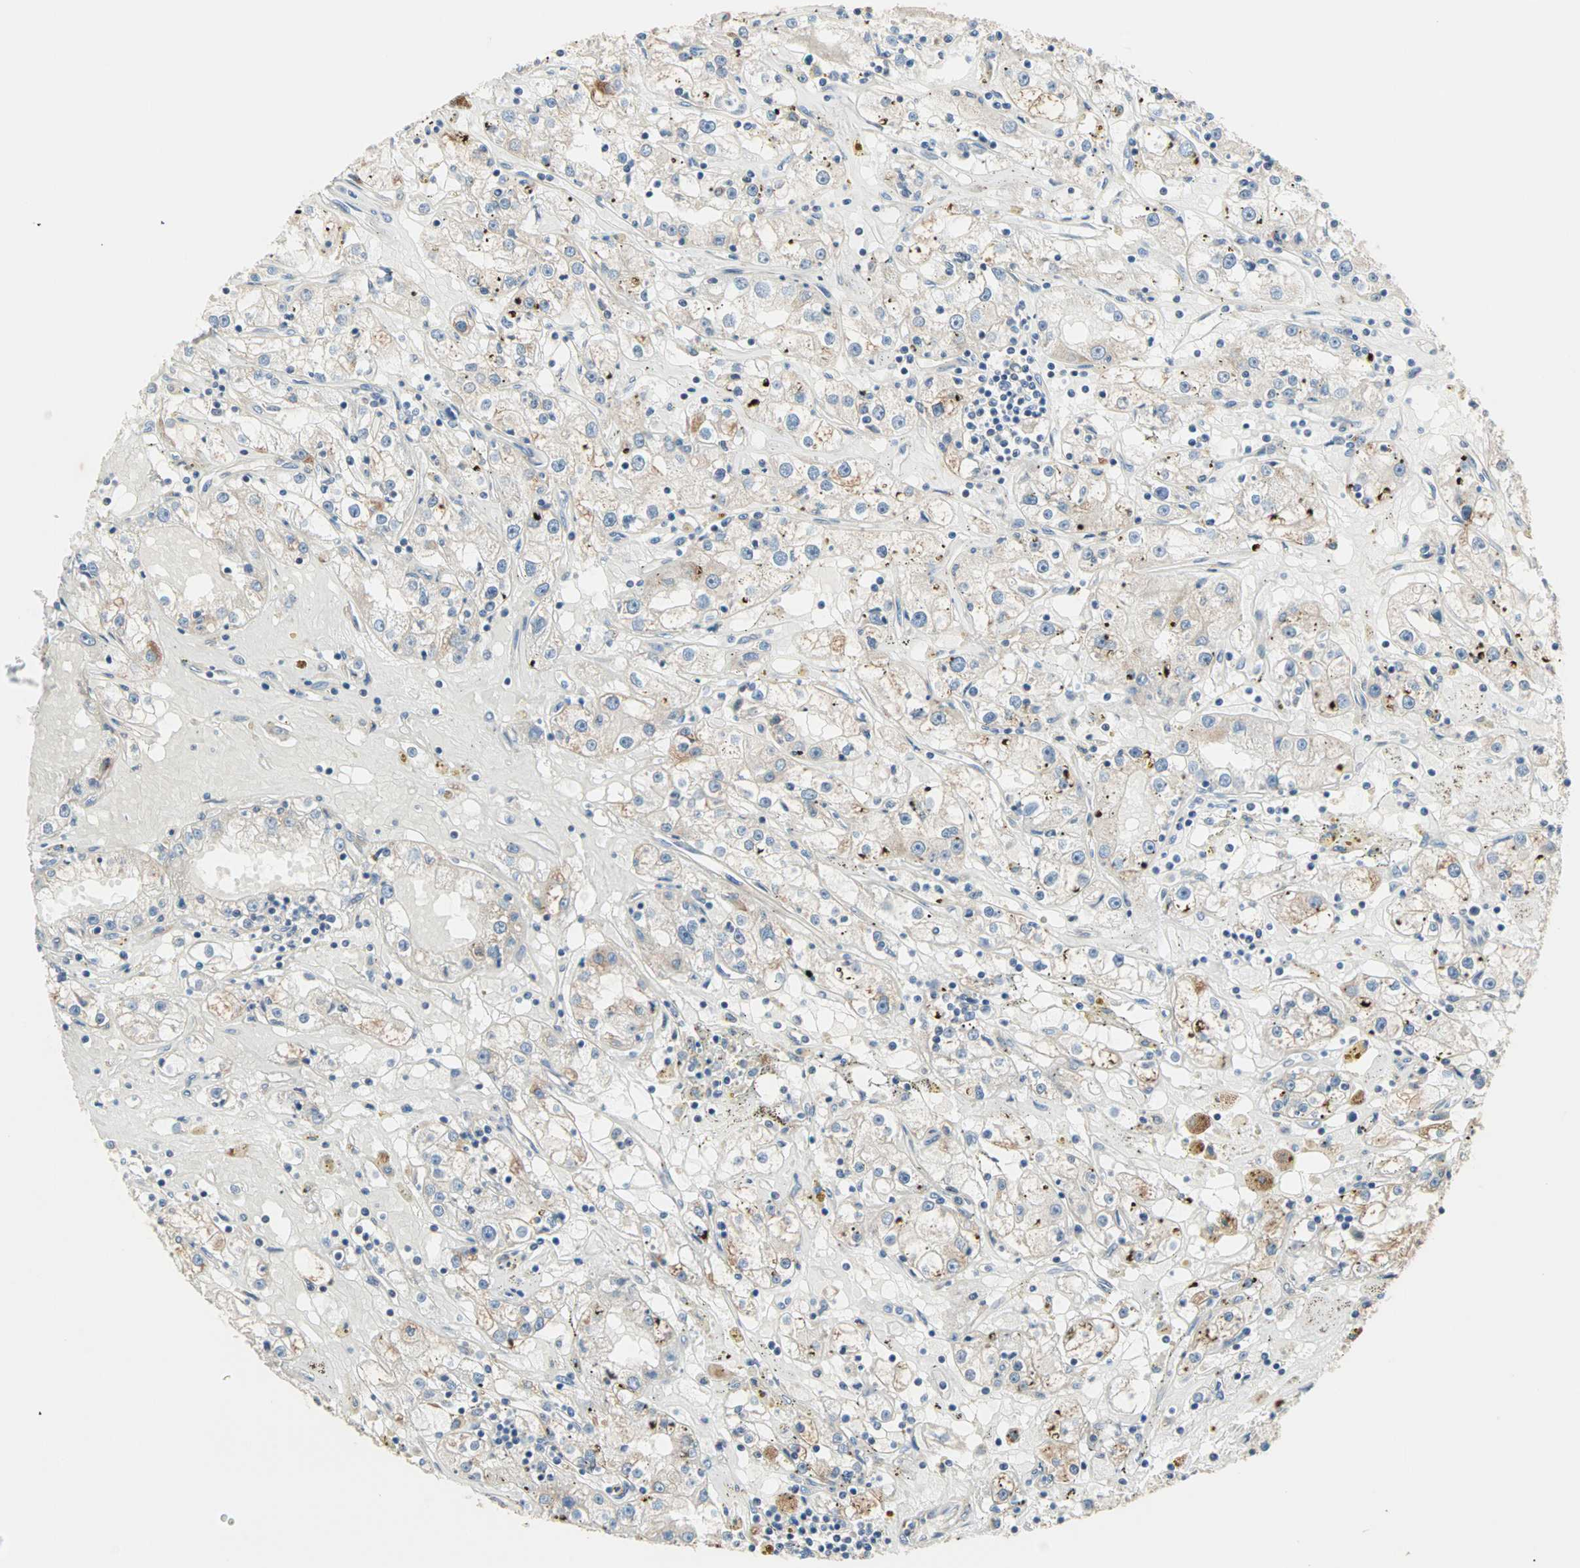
{"staining": {"intensity": "weak", "quantity": "<25%", "location": "cytoplasmic/membranous"}, "tissue": "renal cancer", "cell_type": "Tumor cells", "image_type": "cancer", "snomed": [{"axis": "morphology", "description": "Adenocarcinoma, NOS"}, {"axis": "topography", "description": "Kidney"}], "caption": "Immunohistochemistry histopathology image of renal cancer (adenocarcinoma) stained for a protein (brown), which exhibits no positivity in tumor cells.", "gene": "SAR1A", "patient": {"sex": "male", "age": 56}}